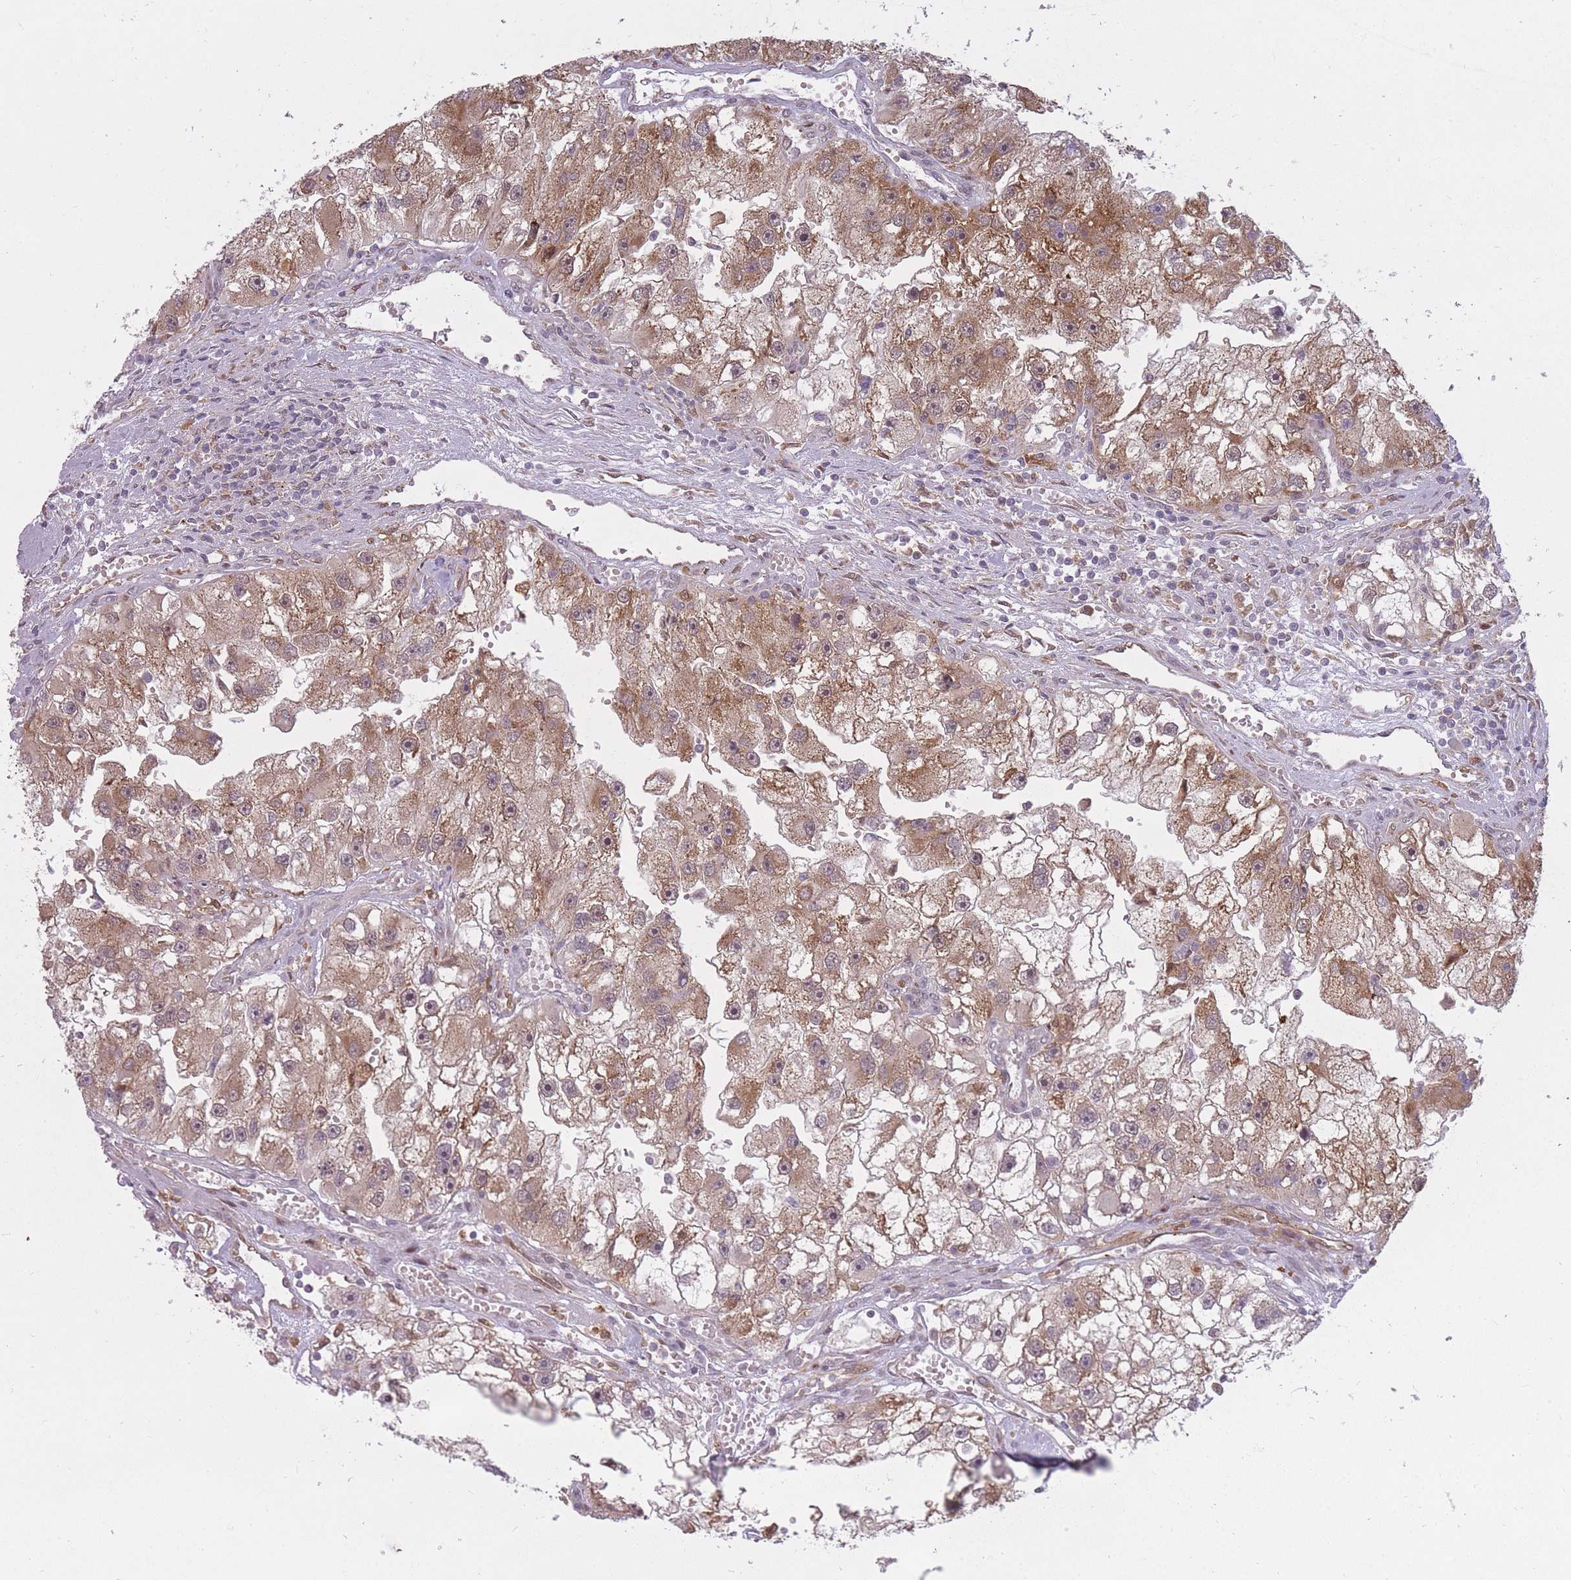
{"staining": {"intensity": "moderate", "quantity": "25%-75%", "location": "cytoplasmic/membranous"}, "tissue": "renal cancer", "cell_type": "Tumor cells", "image_type": "cancer", "snomed": [{"axis": "morphology", "description": "Adenocarcinoma, NOS"}, {"axis": "topography", "description": "Kidney"}], "caption": "Approximately 25%-75% of tumor cells in renal adenocarcinoma show moderate cytoplasmic/membranous protein expression as visualized by brown immunohistochemical staining.", "gene": "LGALS9", "patient": {"sex": "male", "age": 63}}